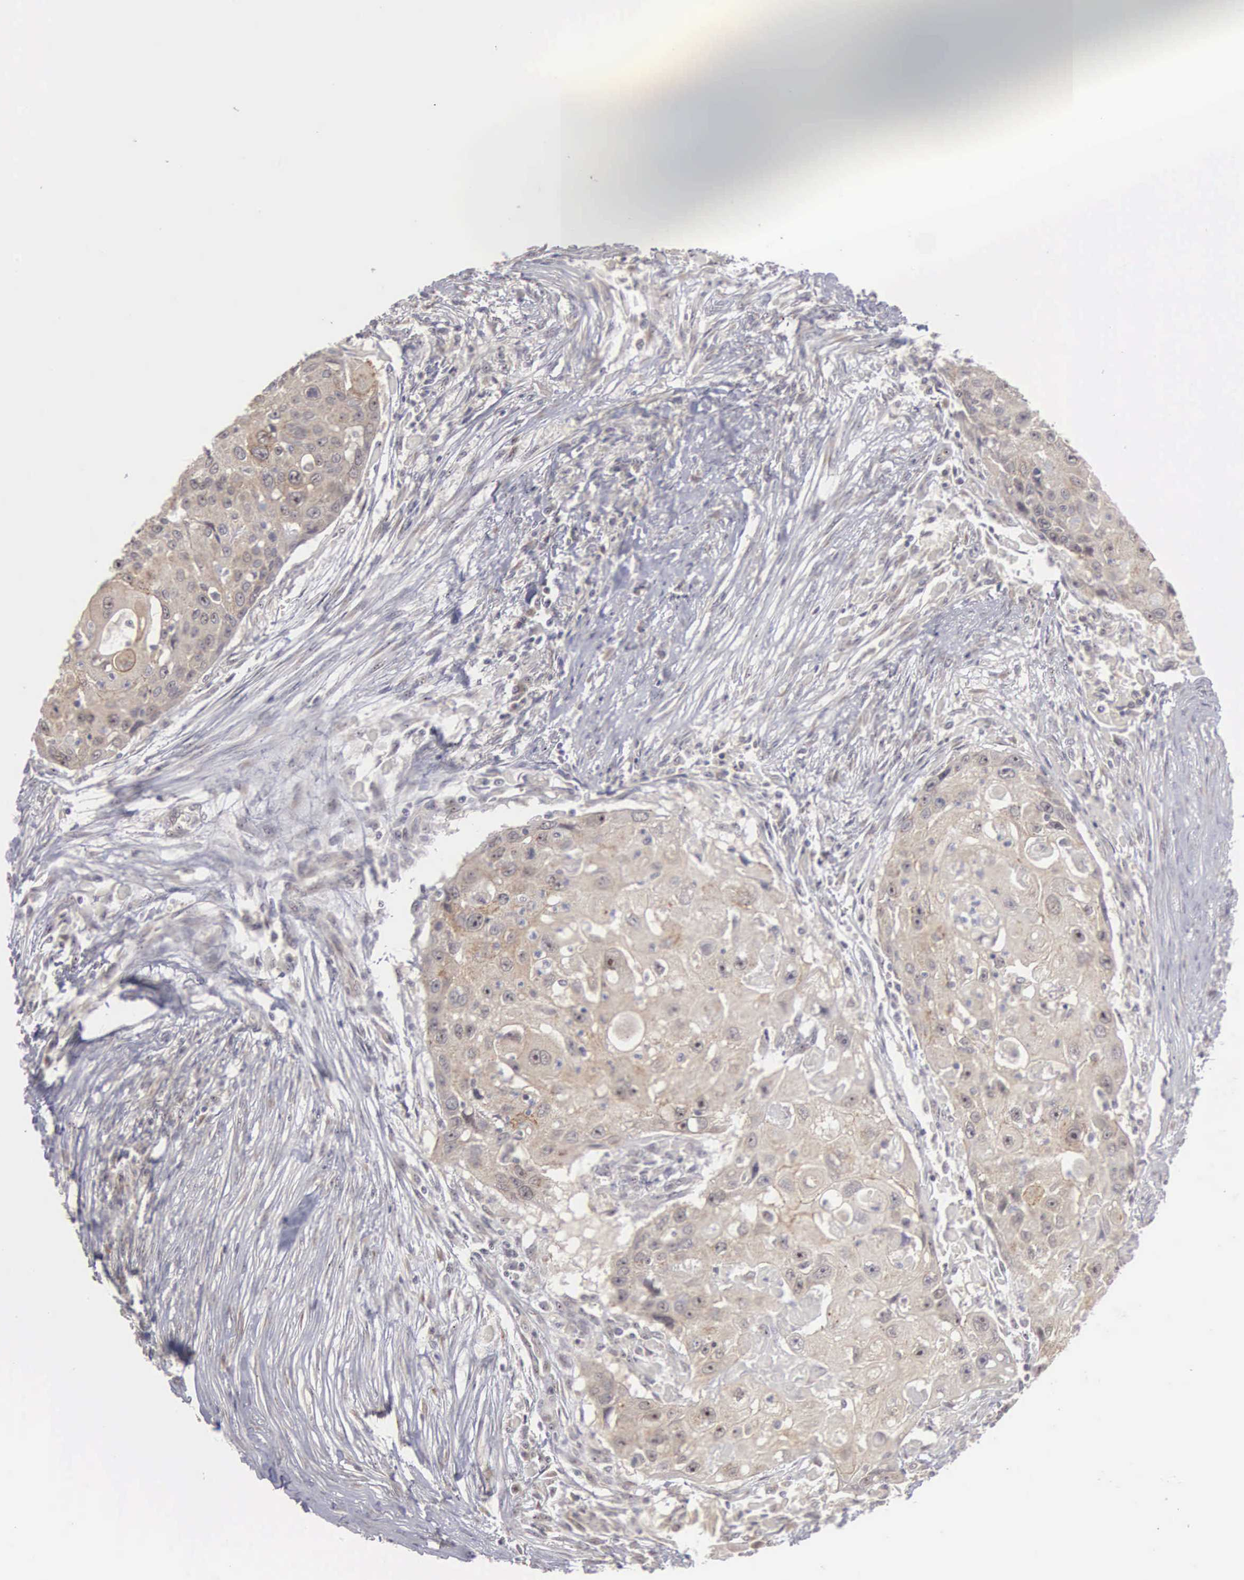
{"staining": {"intensity": "weak", "quantity": ">75%", "location": "cytoplasmic/membranous"}, "tissue": "head and neck cancer", "cell_type": "Tumor cells", "image_type": "cancer", "snomed": [{"axis": "morphology", "description": "Squamous cell carcinoma, NOS"}, {"axis": "topography", "description": "Head-Neck"}], "caption": "Squamous cell carcinoma (head and neck) stained for a protein (brown) demonstrates weak cytoplasmic/membranous positive positivity in about >75% of tumor cells.", "gene": "AMN", "patient": {"sex": "male", "age": 64}}